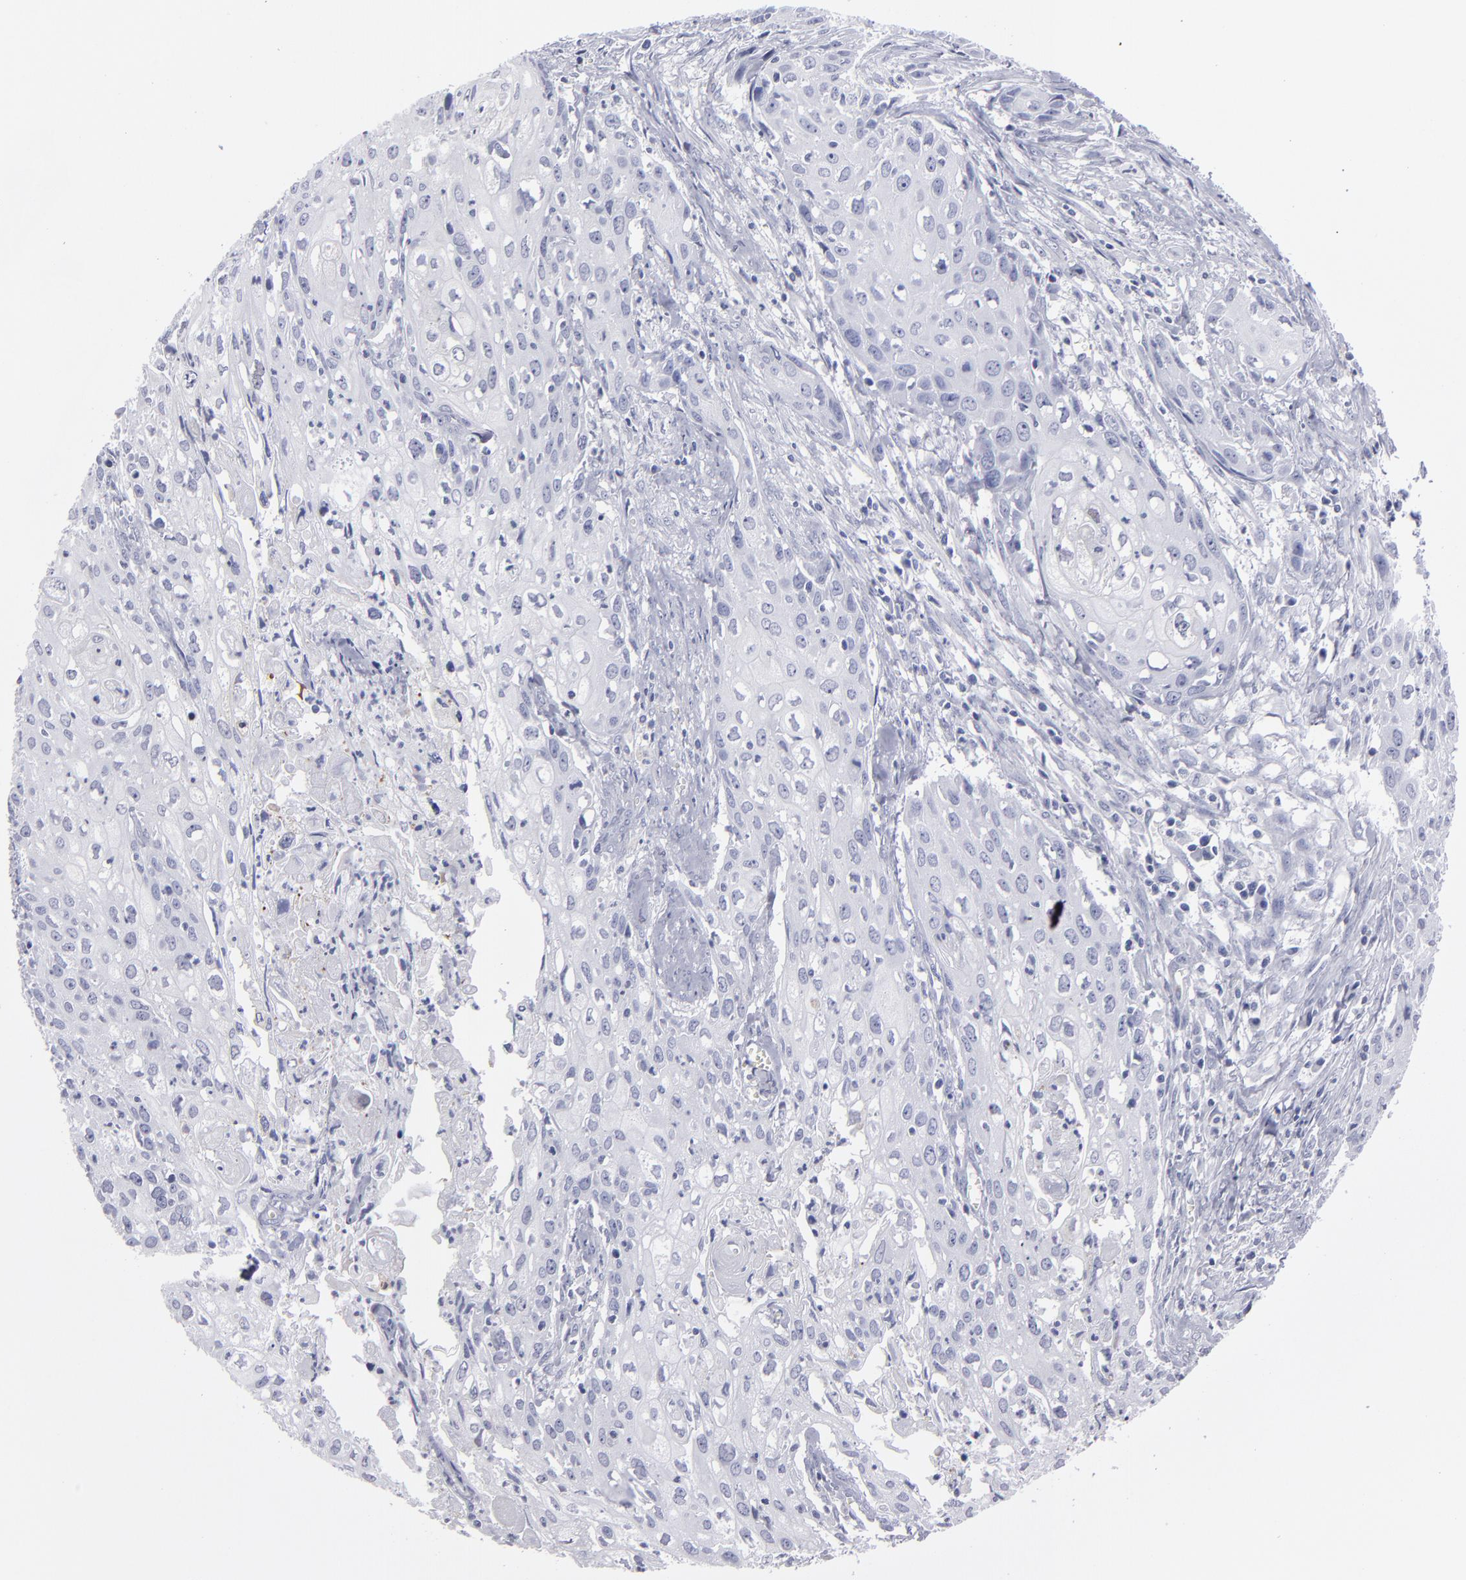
{"staining": {"intensity": "negative", "quantity": "none", "location": "none"}, "tissue": "urothelial cancer", "cell_type": "Tumor cells", "image_type": "cancer", "snomed": [{"axis": "morphology", "description": "Urothelial carcinoma, High grade"}, {"axis": "topography", "description": "Urinary bladder"}], "caption": "Urothelial carcinoma (high-grade) stained for a protein using immunohistochemistry reveals no expression tumor cells.", "gene": "CADM3", "patient": {"sex": "male", "age": 54}}